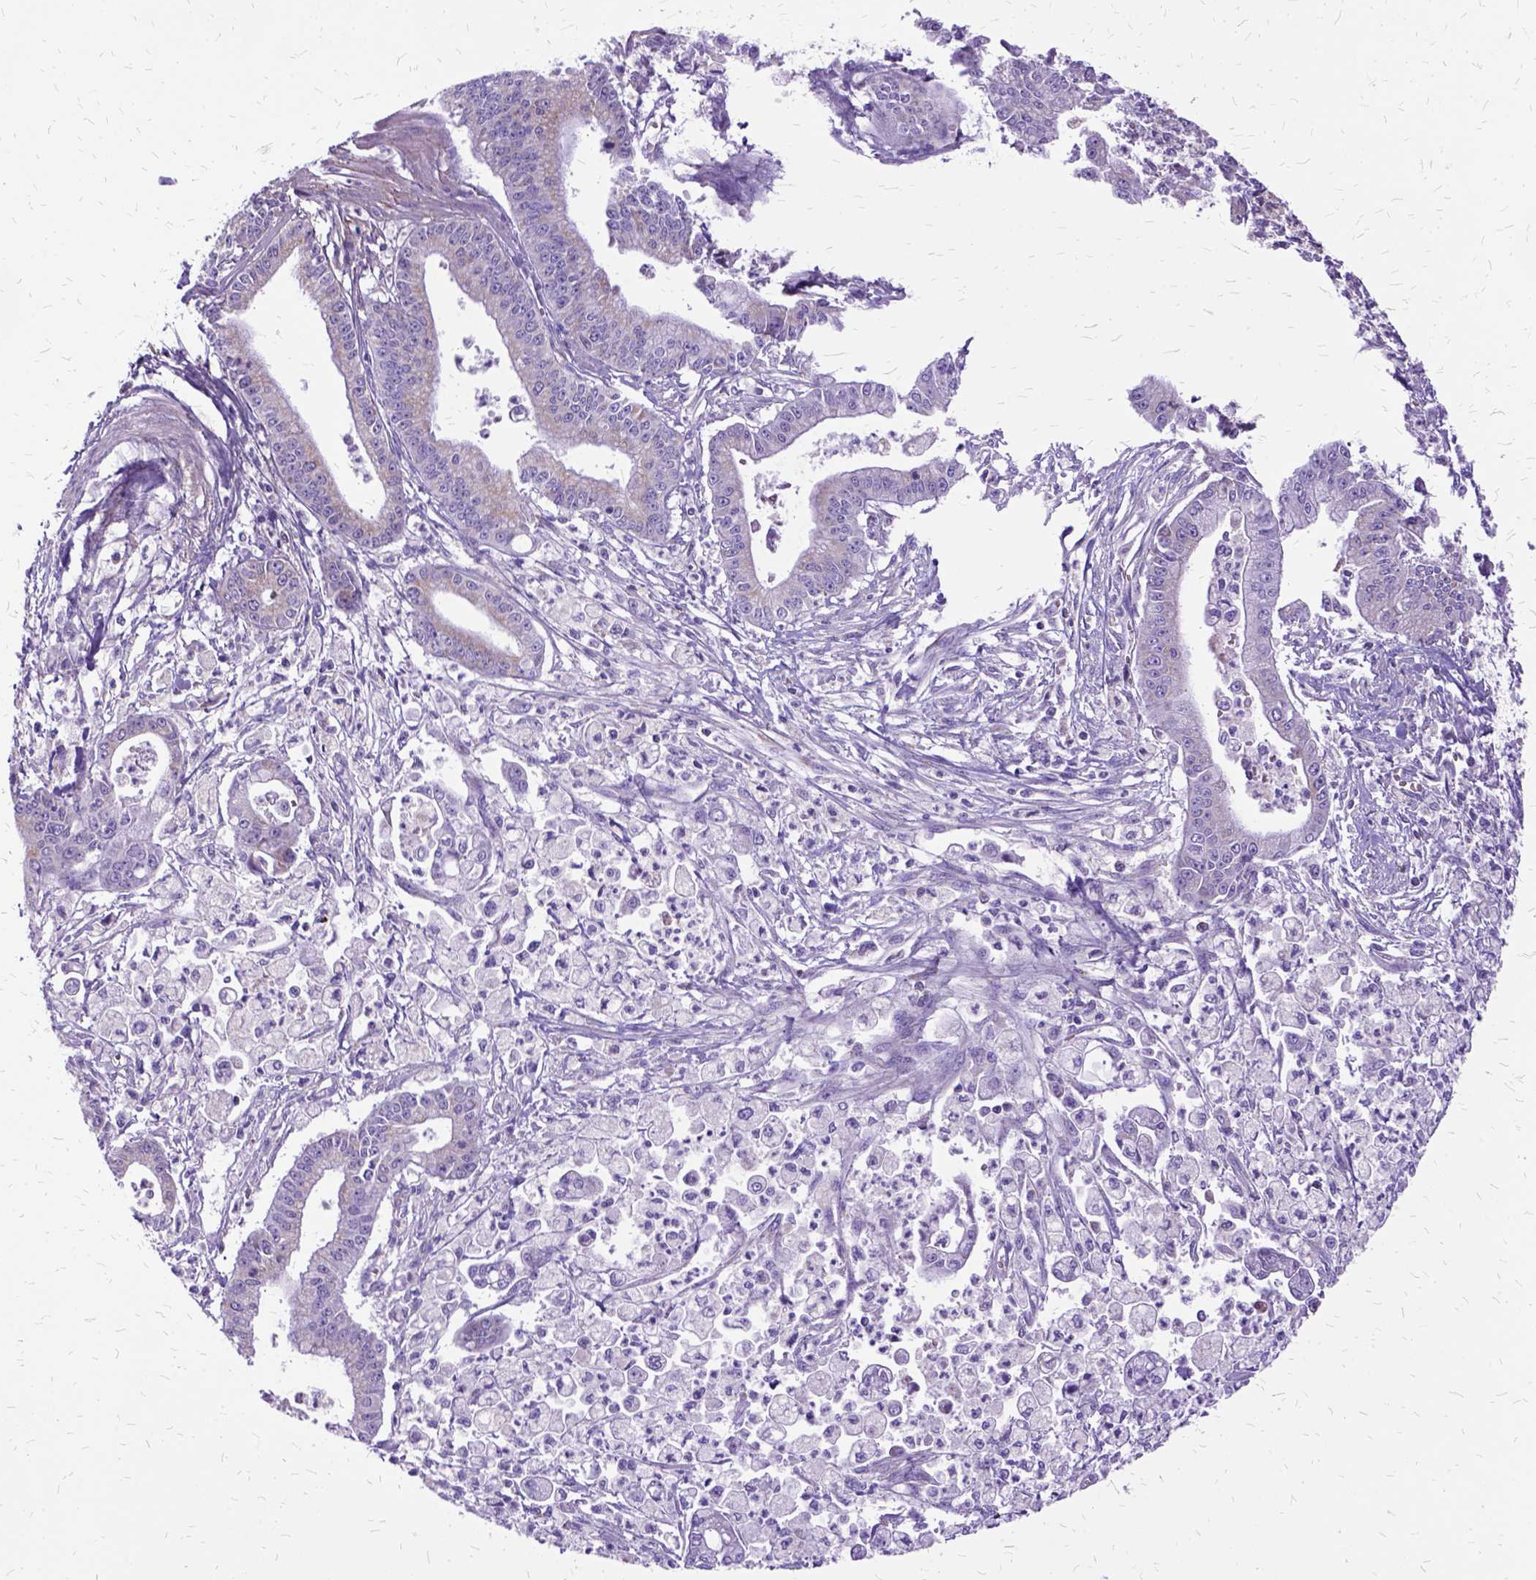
{"staining": {"intensity": "negative", "quantity": "none", "location": "none"}, "tissue": "pancreatic cancer", "cell_type": "Tumor cells", "image_type": "cancer", "snomed": [{"axis": "morphology", "description": "Adenocarcinoma, NOS"}, {"axis": "topography", "description": "Pancreas"}], "caption": "High power microscopy histopathology image of an IHC image of adenocarcinoma (pancreatic), revealing no significant staining in tumor cells.", "gene": "OXCT1", "patient": {"sex": "female", "age": 65}}